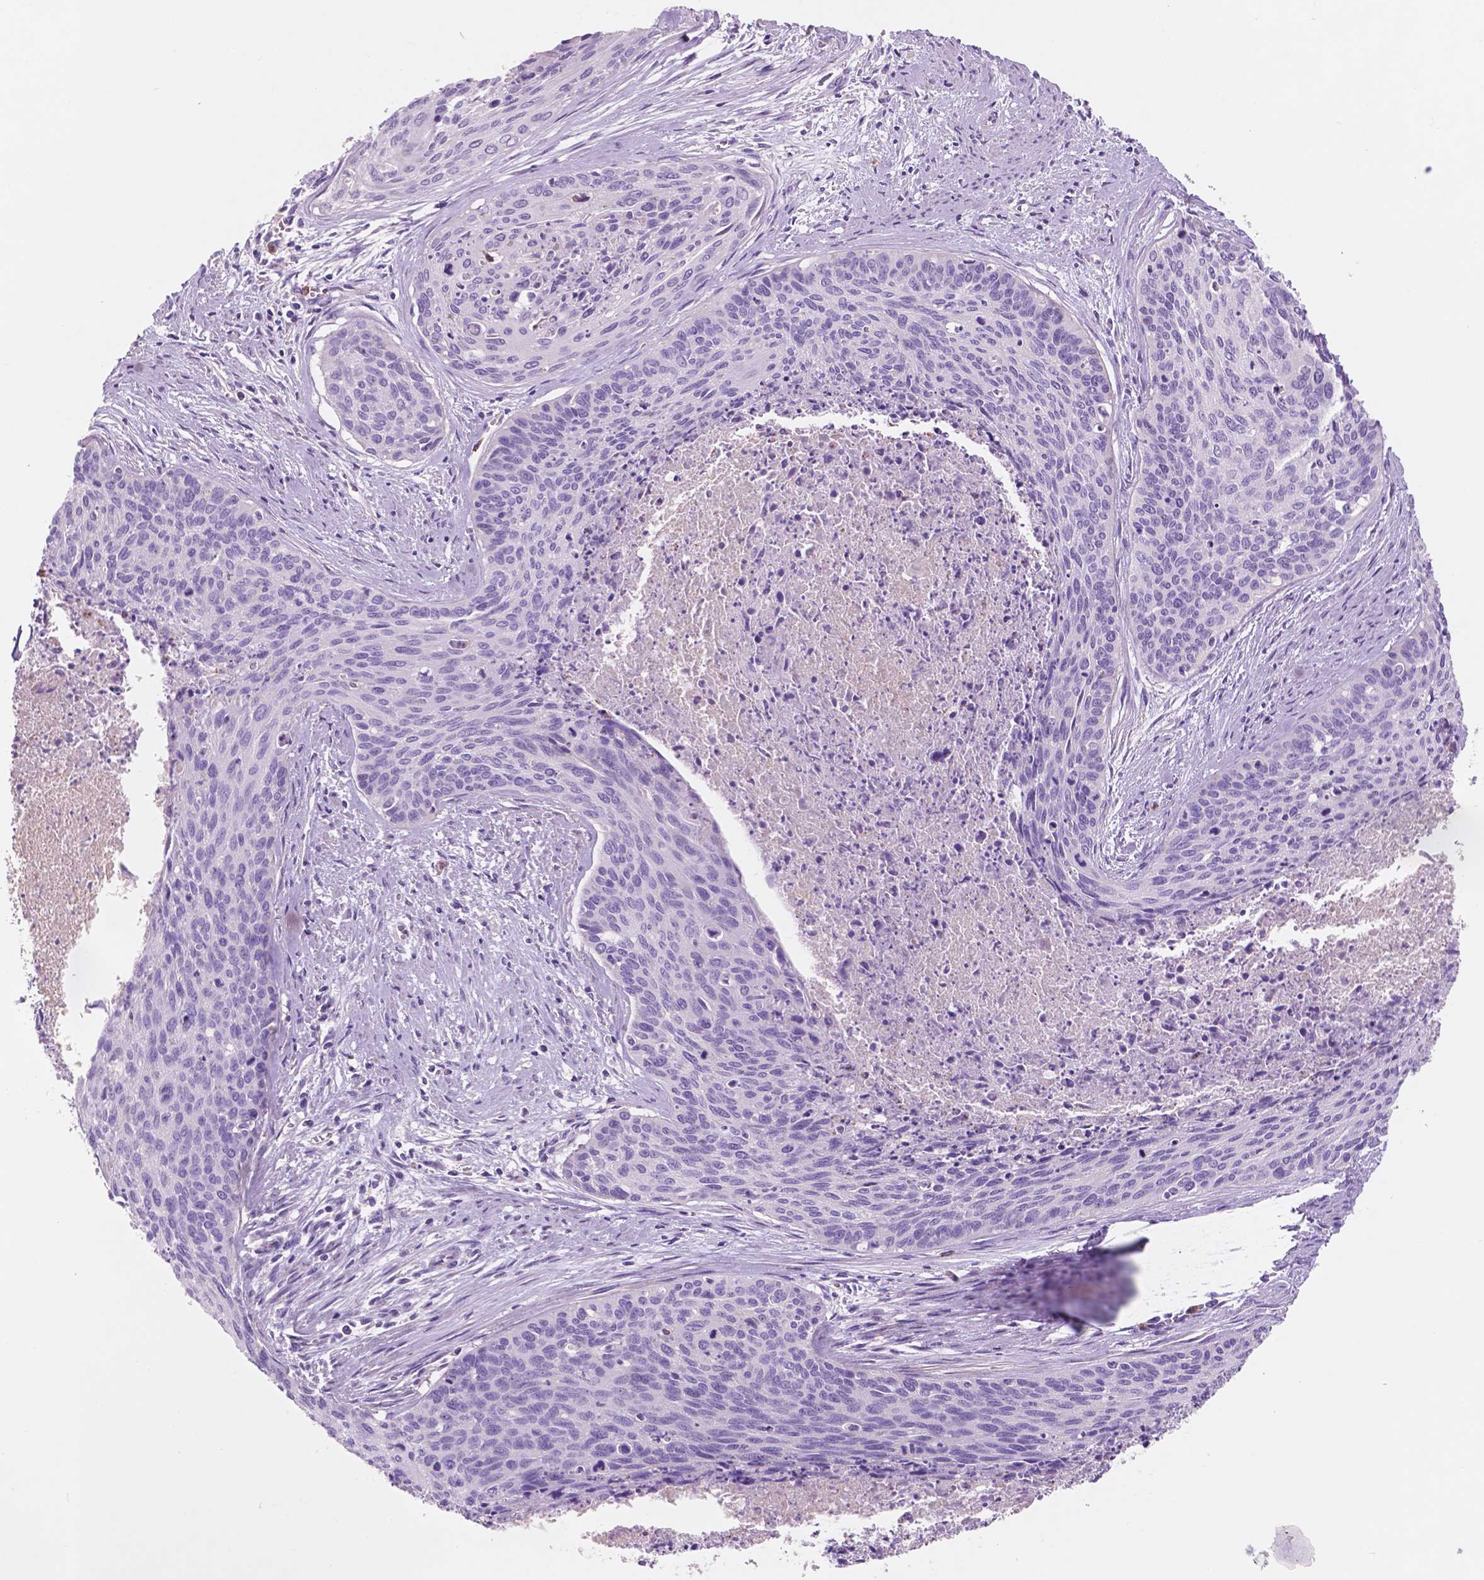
{"staining": {"intensity": "negative", "quantity": "none", "location": "none"}, "tissue": "cervical cancer", "cell_type": "Tumor cells", "image_type": "cancer", "snomed": [{"axis": "morphology", "description": "Squamous cell carcinoma, NOS"}, {"axis": "topography", "description": "Cervix"}], "caption": "Human squamous cell carcinoma (cervical) stained for a protein using immunohistochemistry (IHC) reveals no positivity in tumor cells.", "gene": "CUZD1", "patient": {"sex": "female", "age": 55}}